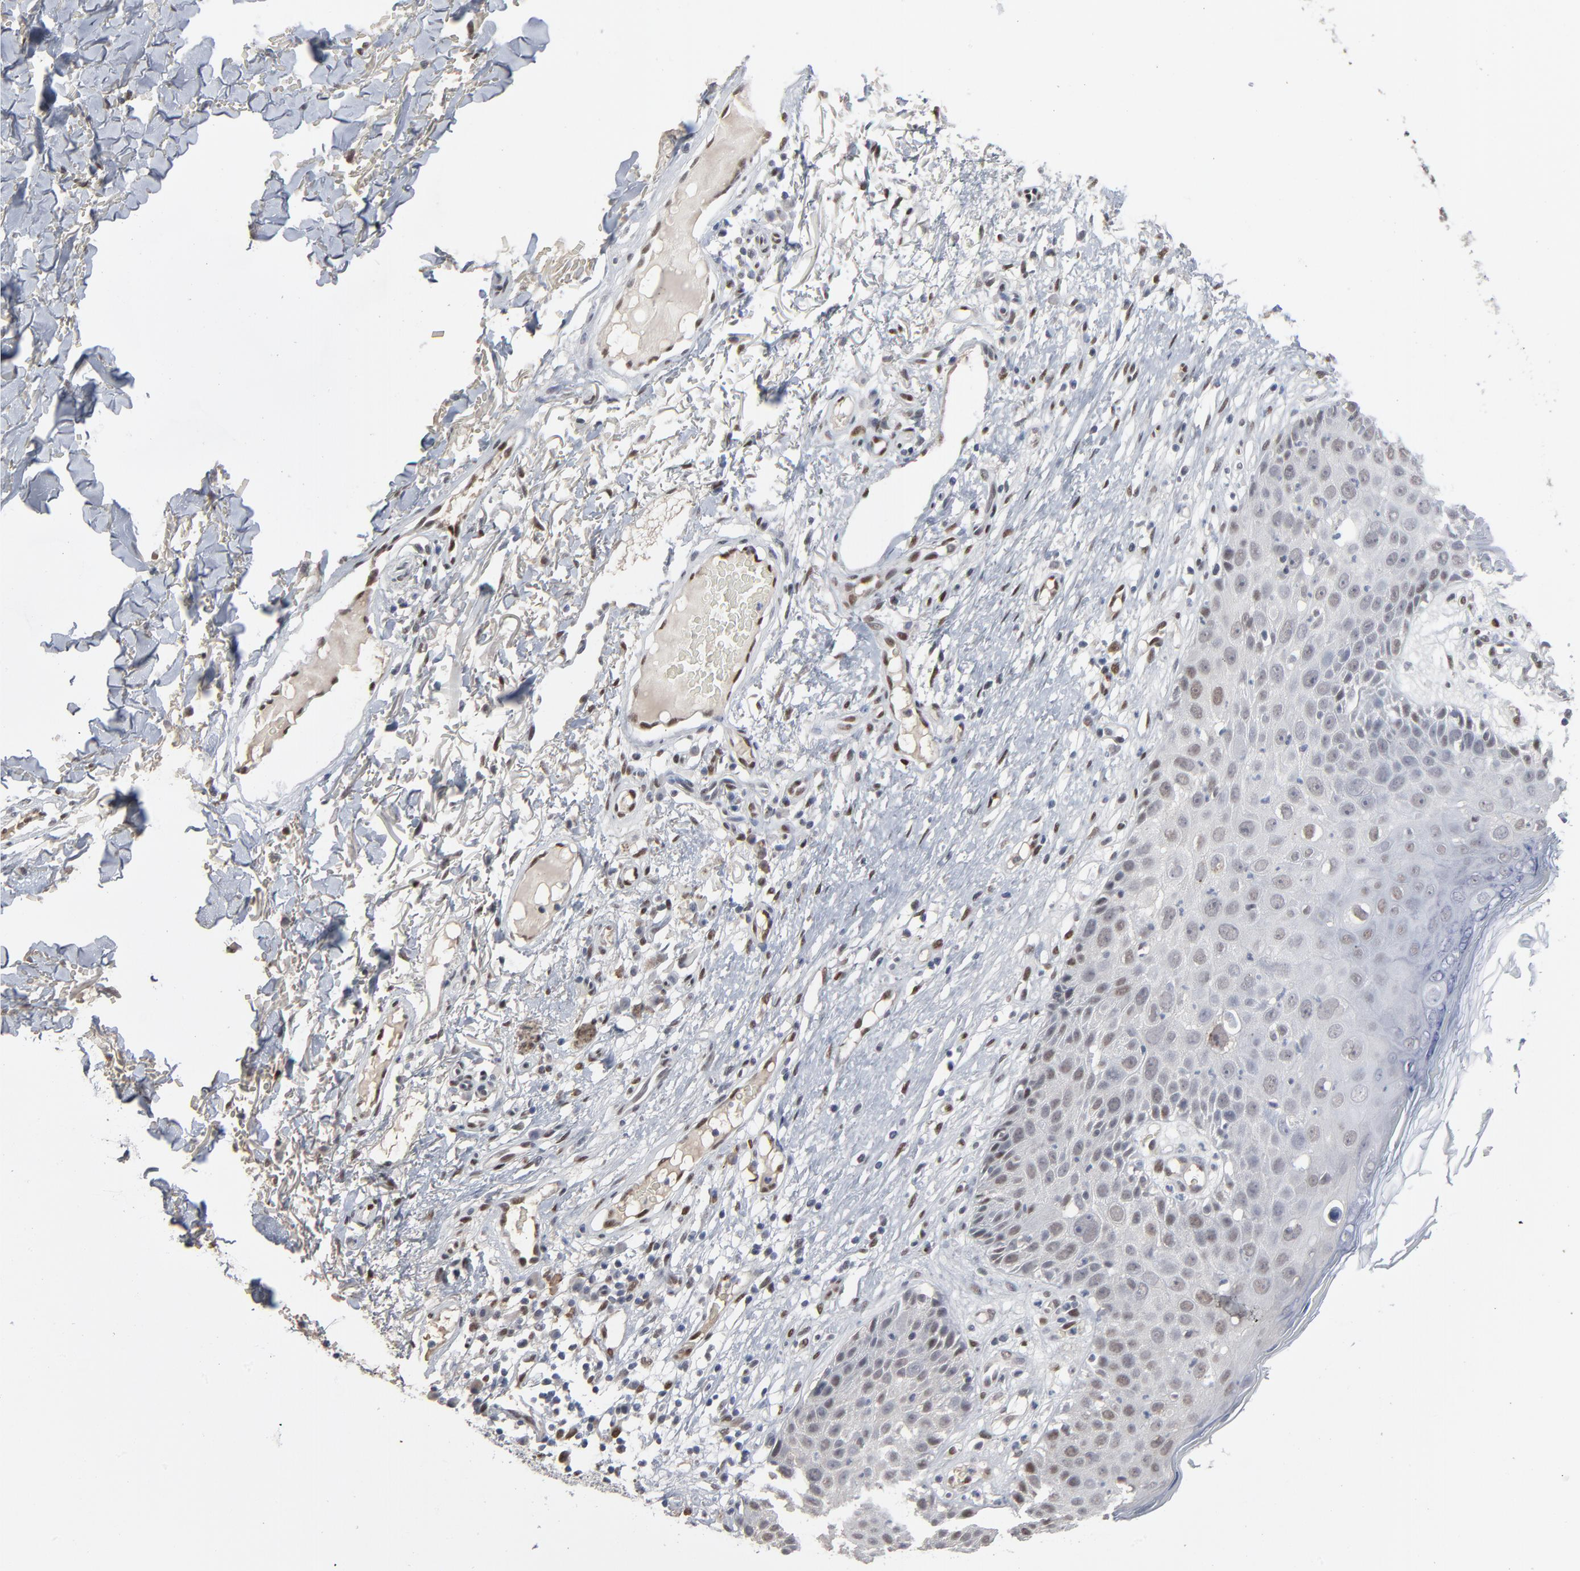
{"staining": {"intensity": "weak", "quantity": "<25%", "location": "nuclear"}, "tissue": "skin cancer", "cell_type": "Tumor cells", "image_type": "cancer", "snomed": [{"axis": "morphology", "description": "Squamous cell carcinoma, NOS"}, {"axis": "topography", "description": "Skin"}], "caption": "Immunohistochemistry micrograph of skin cancer (squamous cell carcinoma) stained for a protein (brown), which demonstrates no expression in tumor cells.", "gene": "ATF7", "patient": {"sex": "male", "age": 87}}